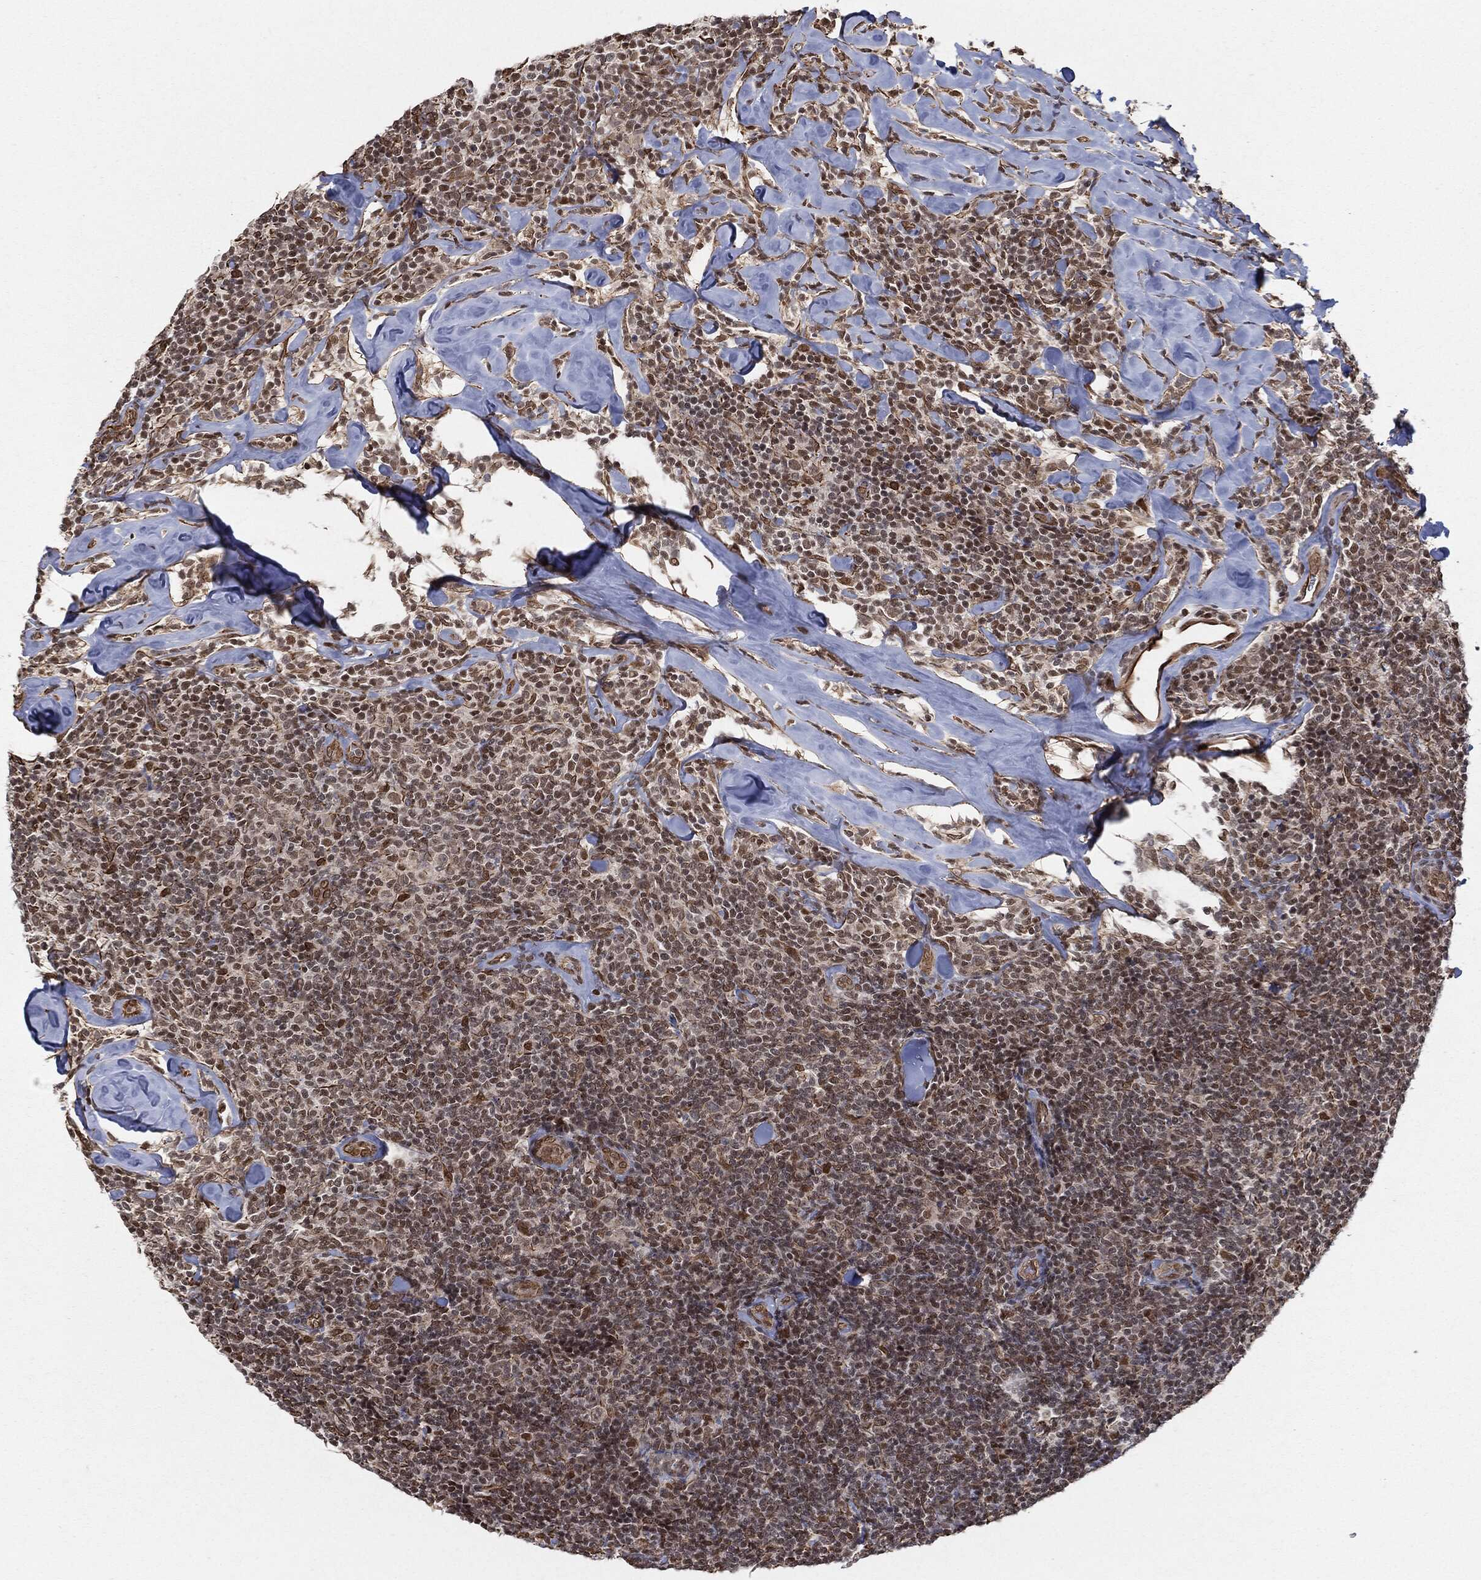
{"staining": {"intensity": "moderate", "quantity": "25%-75%", "location": "nuclear"}, "tissue": "lymphoma", "cell_type": "Tumor cells", "image_type": "cancer", "snomed": [{"axis": "morphology", "description": "Malignant lymphoma, non-Hodgkin's type, Low grade"}, {"axis": "topography", "description": "Lymph node"}], "caption": "IHC micrograph of human malignant lymphoma, non-Hodgkin's type (low-grade) stained for a protein (brown), which exhibits medium levels of moderate nuclear staining in approximately 25%-75% of tumor cells.", "gene": "TP53RK", "patient": {"sex": "female", "age": 56}}